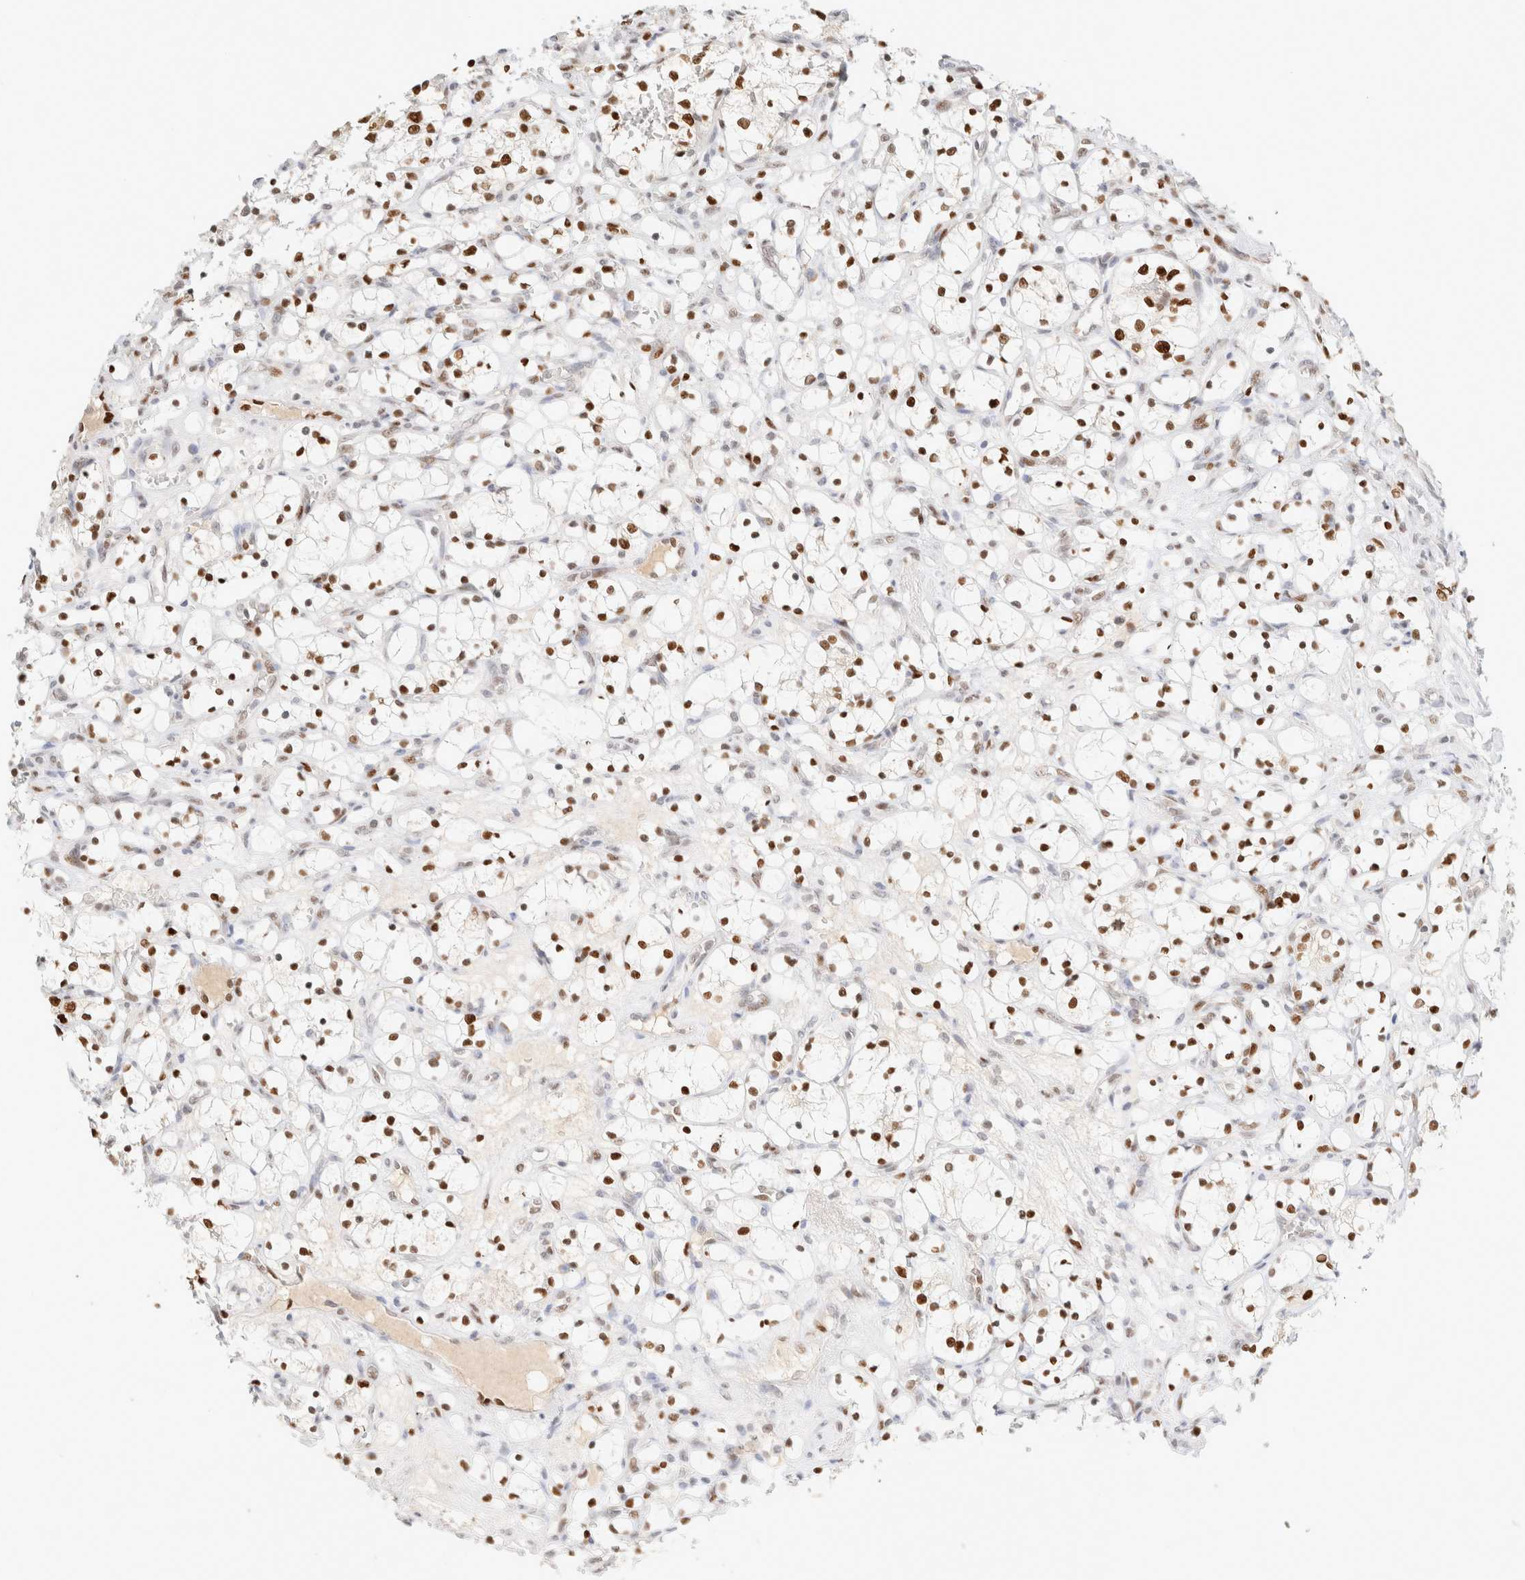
{"staining": {"intensity": "strong", "quantity": ">75%", "location": "nuclear"}, "tissue": "renal cancer", "cell_type": "Tumor cells", "image_type": "cancer", "snomed": [{"axis": "morphology", "description": "Adenocarcinoma, NOS"}, {"axis": "topography", "description": "Kidney"}], "caption": "Protein expression analysis of human renal cancer (adenocarcinoma) reveals strong nuclear expression in approximately >75% of tumor cells. Ihc stains the protein of interest in brown and the nuclei are stained blue.", "gene": "DDB2", "patient": {"sex": "female", "age": 69}}